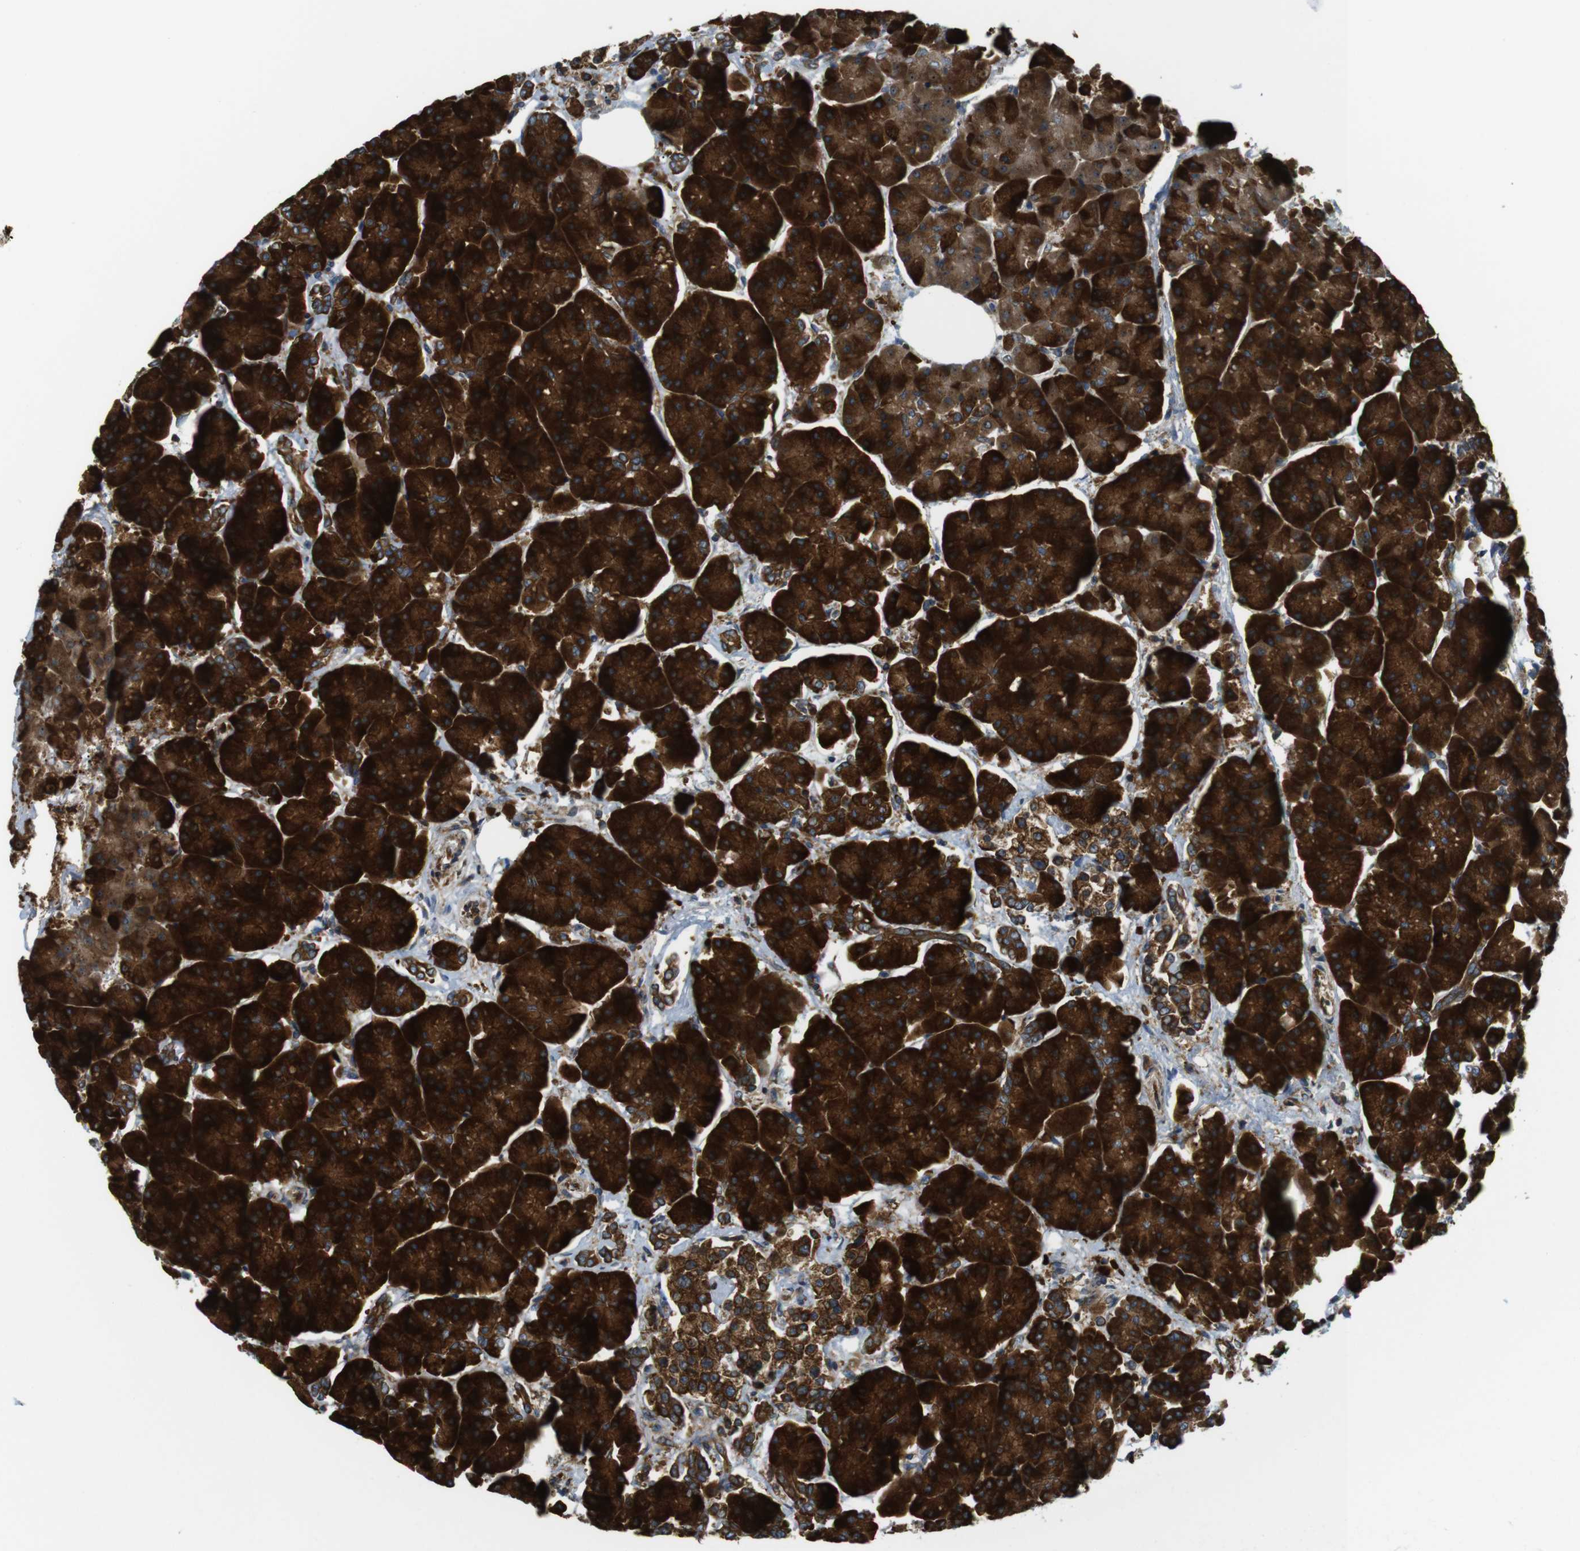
{"staining": {"intensity": "strong", "quantity": ">75%", "location": "cytoplasmic/membranous"}, "tissue": "pancreas", "cell_type": "Exocrine glandular cells", "image_type": "normal", "snomed": [{"axis": "morphology", "description": "Normal tissue, NOS"}, {"axis": "topography", "description": "Pancreas"}], "caption": "Immunohistochemistry (IHC) histopathology image of unremarkable pancreas: human pancreas stained using immunohistochemistry (IHC) reveals high levels of strong protein expression localized specifically in the cytoplasmic/membranous of exocrine glandular cells, appearing as a cytoplasmic/membranous brown color.", "gene": "TSC1", "patient": {"sex": "female", "age": 70}}